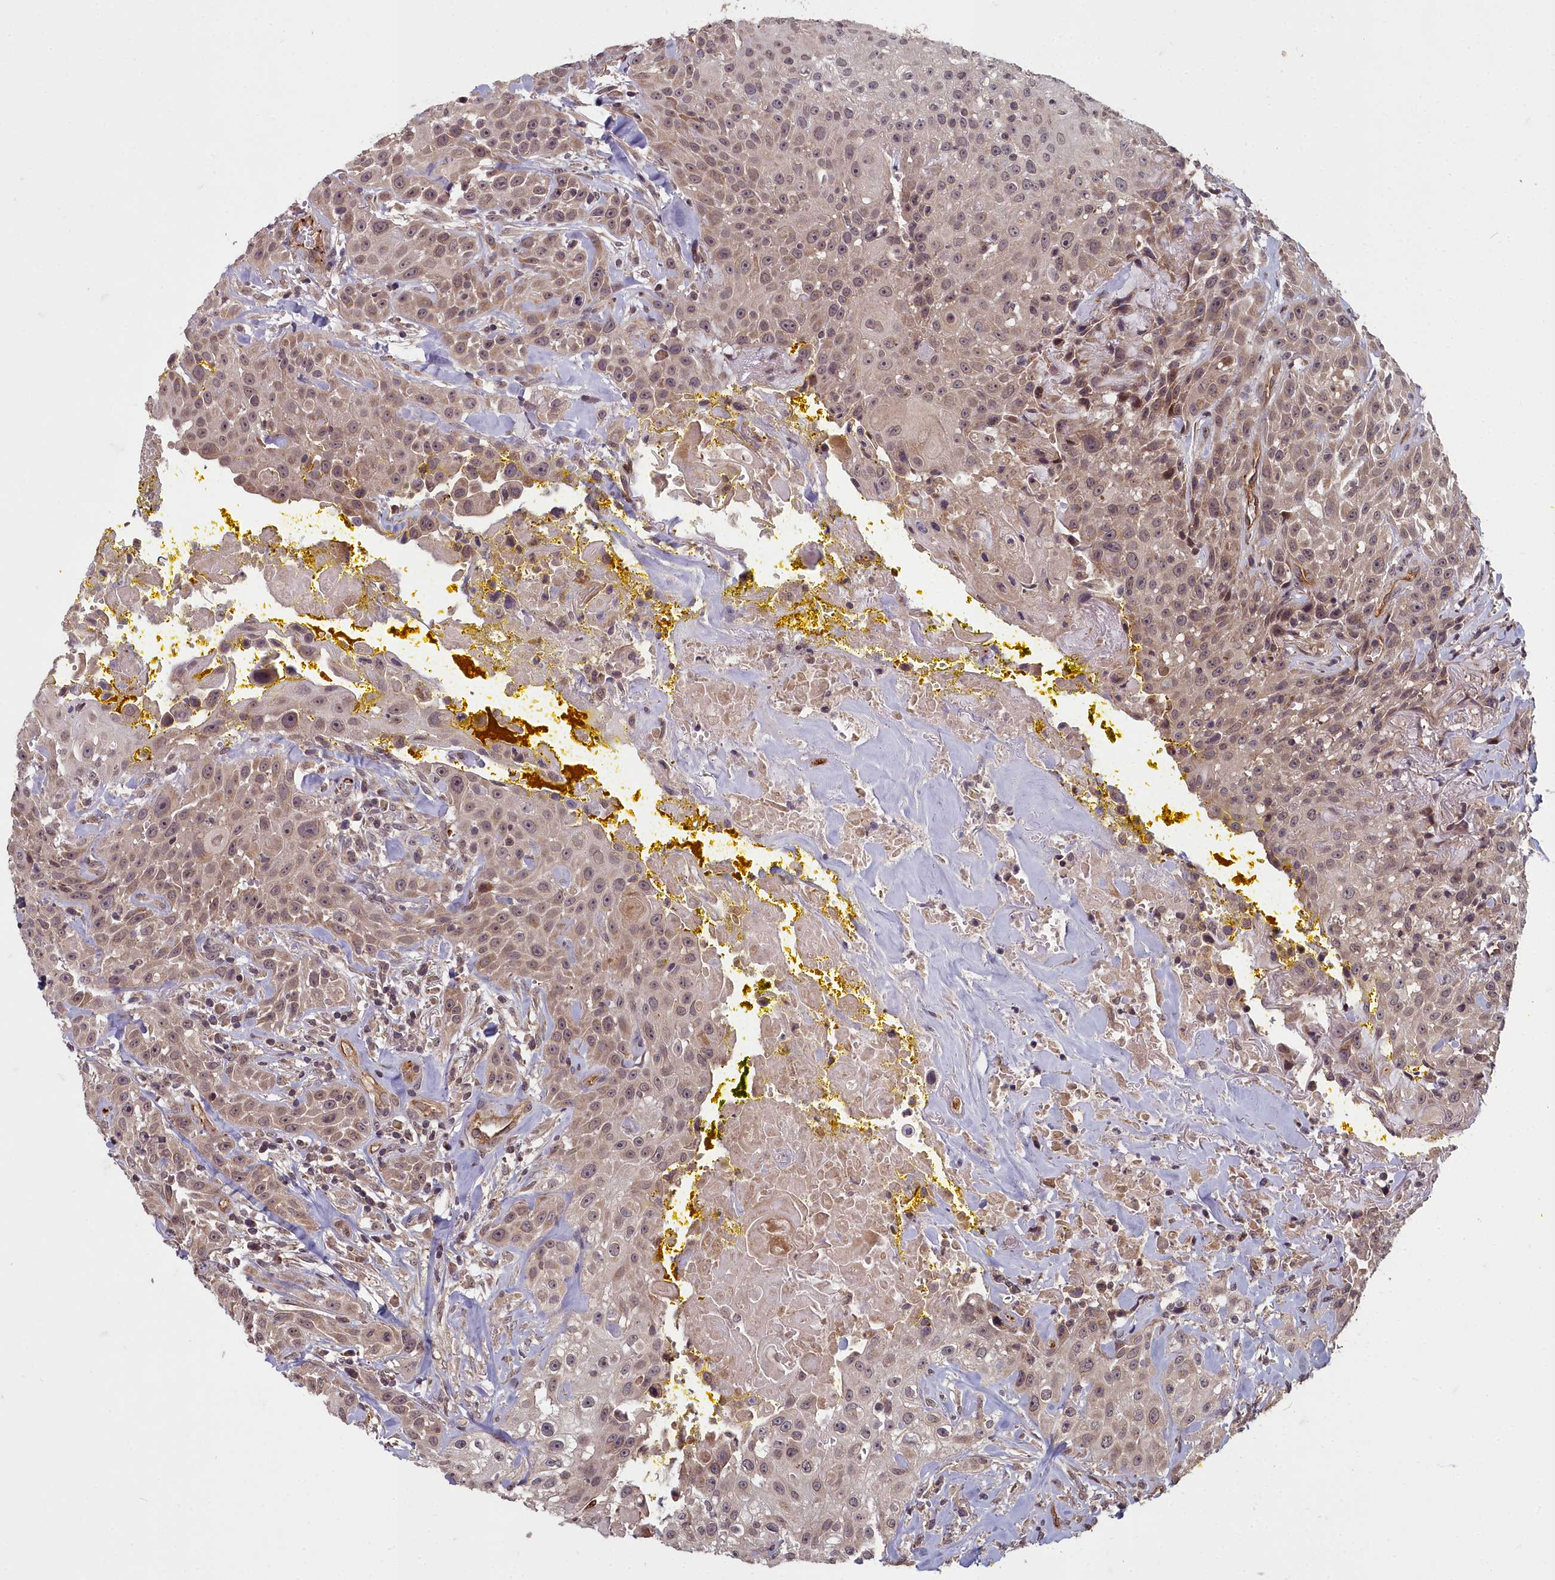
{"staining": {"intensity": "weak", "quantity": ">75%", "location": "cytoplasmic/membranous,nuclear"}, "tissue": "head and neck cancer", "cell_type": "Tumor cells", "image_type": "cancer", "snomed": [{"axis": "morphology", "description": "Squamous cell carcinoma, NOS"}, {"axis": "topography", "description": "Oral tissue"}, {"axis": "topography", "description": "Head-Neck"}], "caption": "Weak cytoplasmic/membranous and nuclear protein positivity is seen in about >75% of tumor cells in head and neck cancer (squamous cell carcinoma). (DAB = brown stain, brightfield microscopy at high magnification).", "gene": "TSPYL4", "patient": {"sex": "female", "age": 82}}